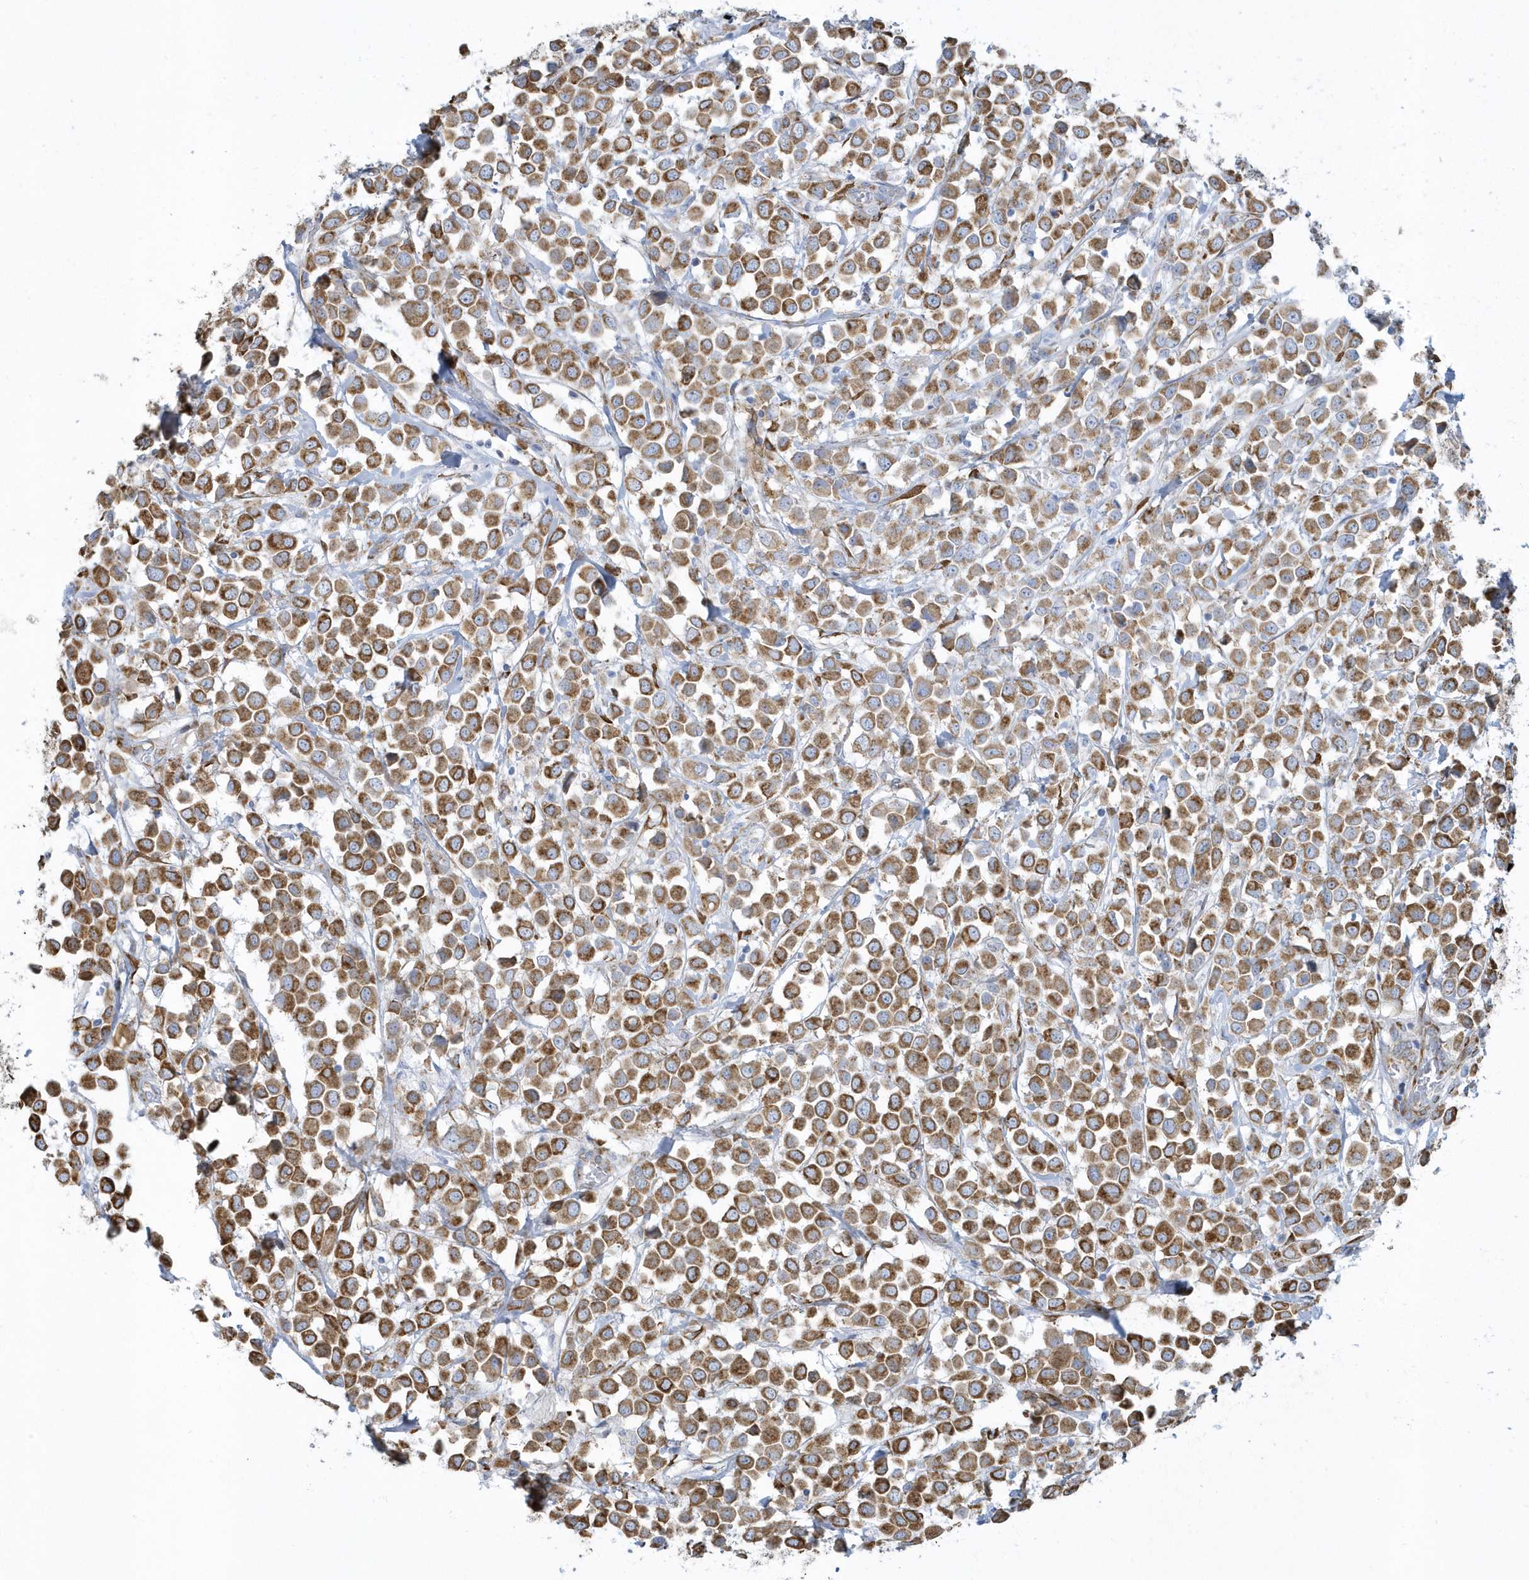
{"staining": {"intensity": "moderate", "quantity": ">75%", "location": "cytoplasmic/membranous"}, "tissue": "breast cancer", "cell_type": "Tumor cells", "image_type": "cancer", "snomed": [{"axis": "morphology", "description": "Duct carcinoma"}, {"axis": "topography", "description": "Breast"}], "caption": "The image displays a brown stain indicating the presence of a protein in the cytoplasmic/membranous of tumor cells in breast cancer.", "gene": "DCAF1", "patient": {"sex": "female", "age": 61}}